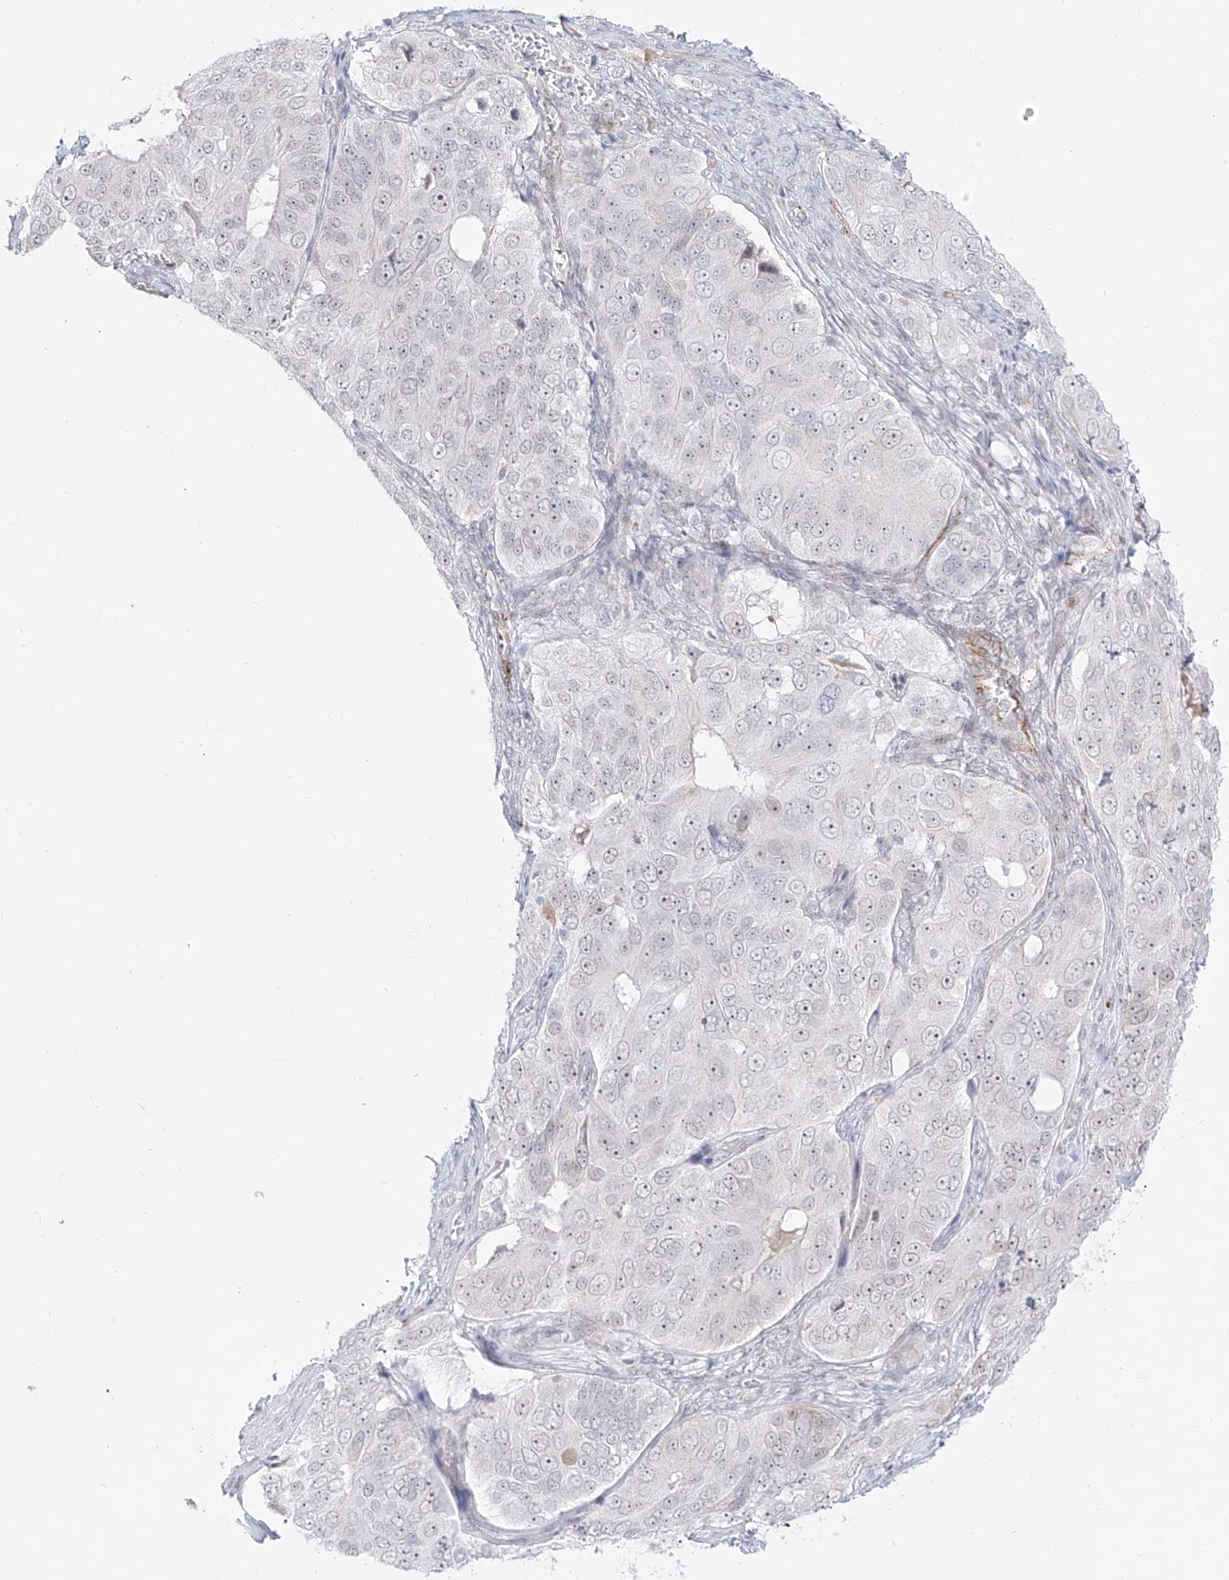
{"staining": {"intensity": "negative", "quantity": "none", "location": "none"}, "tissue": "ovarian cancer", "cell_type": "Tumor cells", "image_type": "cancer", "snomed": [{"axis": "morphology", "description": "Carcinoma, endometroid"}, {"axis": "topography", "description": "Ovary"}], "caption": "Tumor cells are negative for protein expression in human ovarian cancer.", "gene": "ZNF180", "patient": {"sex": "female", "age": 51}}